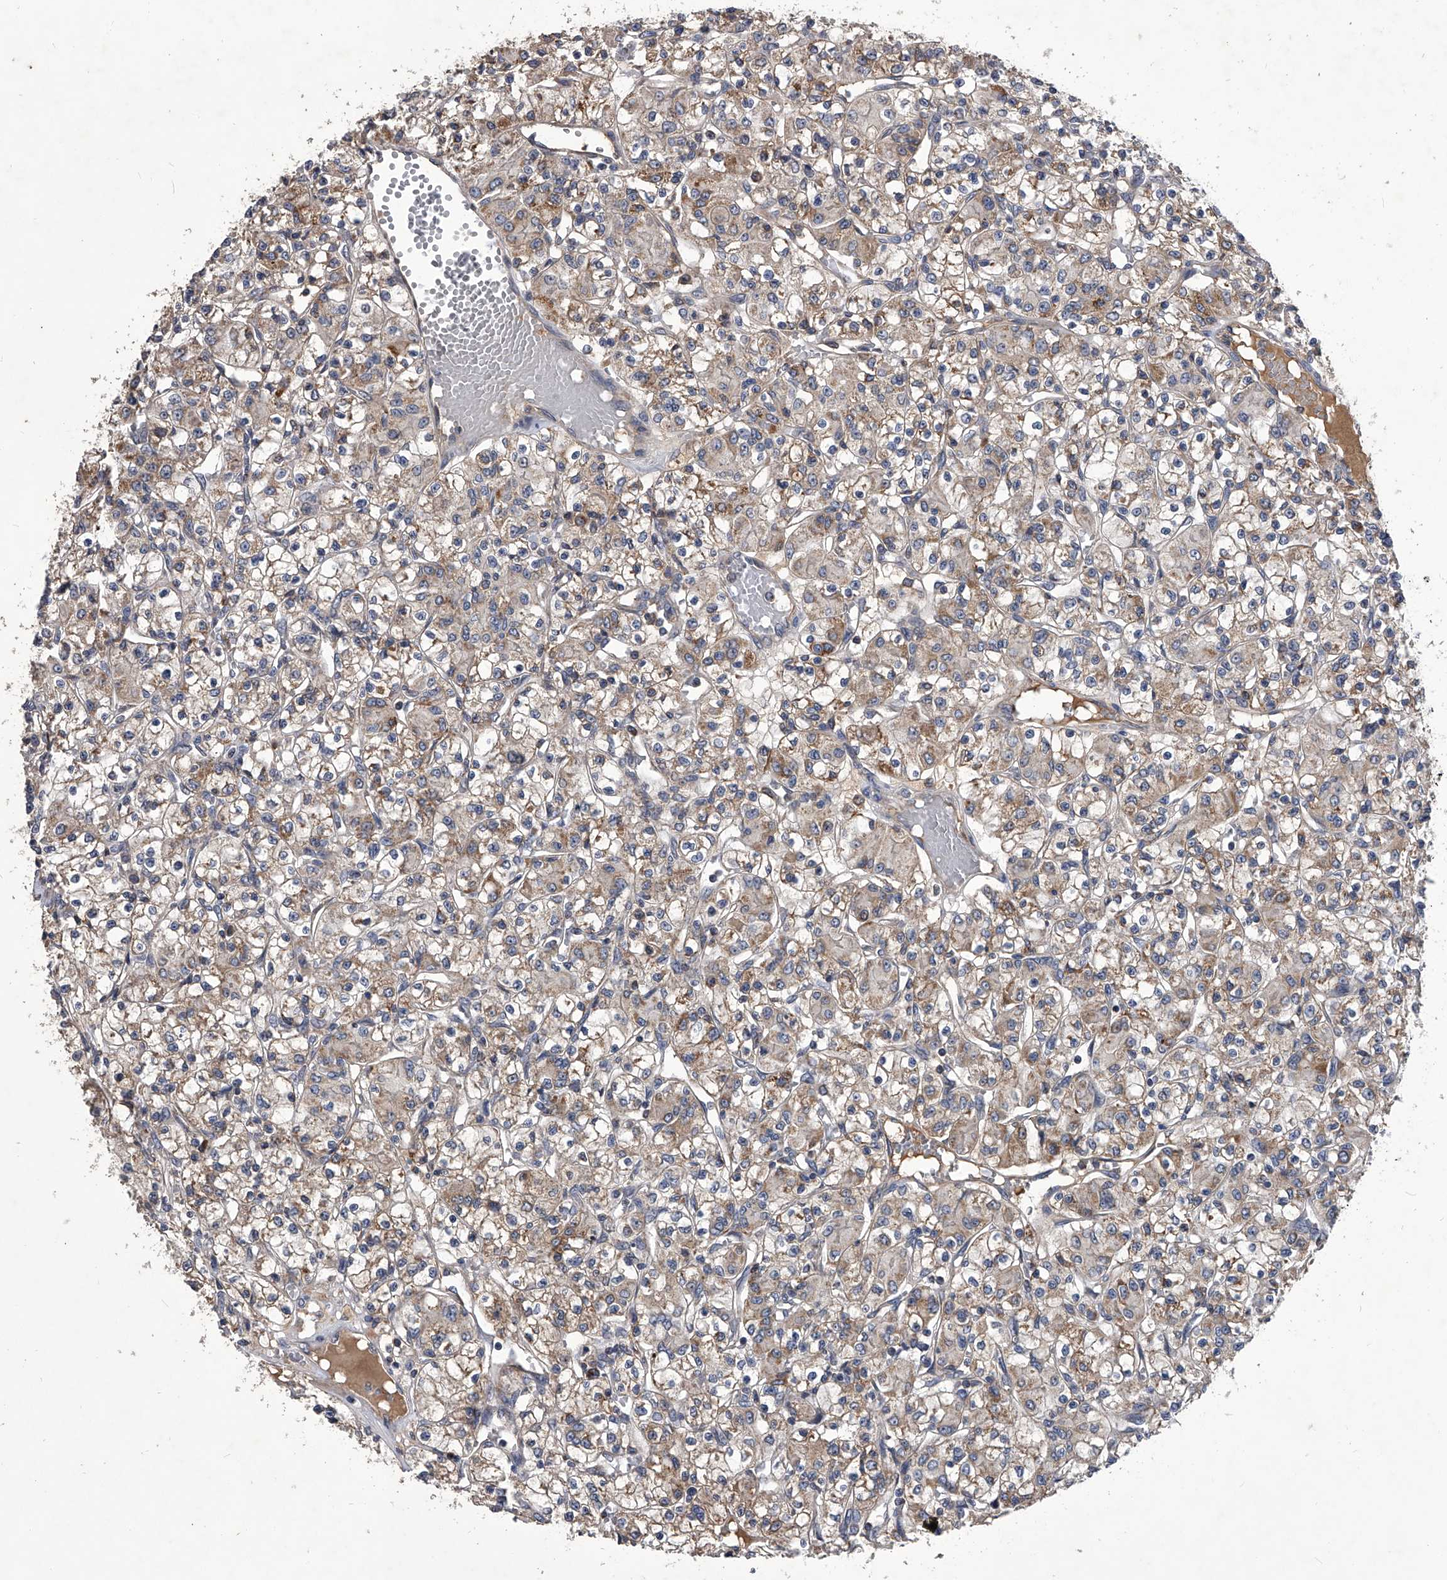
{"staining": {"intensity": "weak", "quantity": ">75%", "location": "cytoplasmic/membranous"}, "tissue": "renal cancer", "cell_type": "Tumor cells", "image_type": "cancer", "snomed": [{"axis": "morphology", "description": "Adenocarcinoma, NOS"}, {"axis": "topography", "description": "Kidney"}], "caption": "Protein expression analysis of renal cancer (adenocarcinoma) exhibits weak cytoplasmic/membranous staining in approximately >75% of tumor cells.", "gene": "NRP1", "patient": {"sex": "female", "age": 59}}